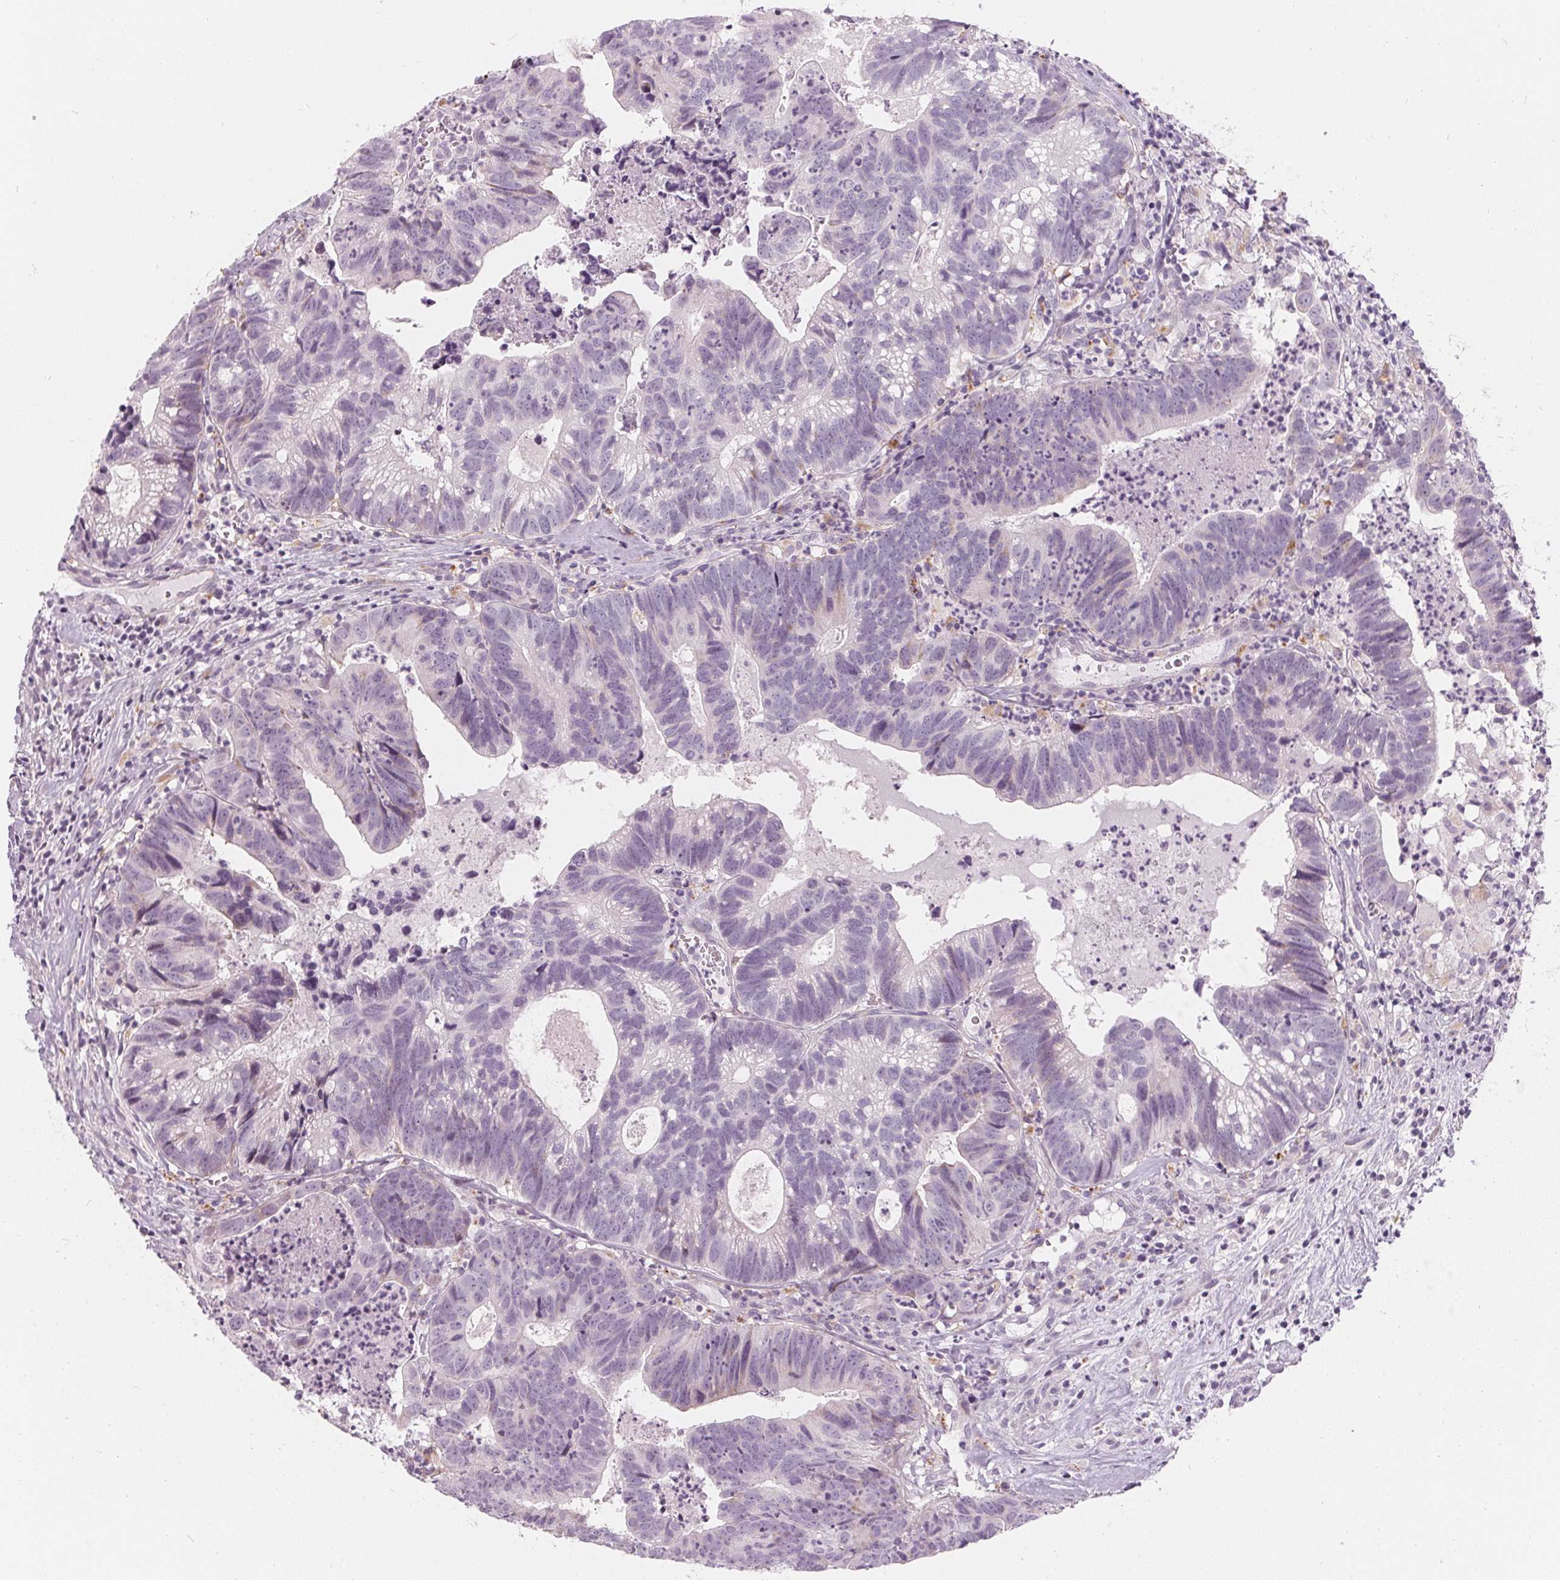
{"staining": {"intensity": "negative", "quantity": "none", "location": "none"}, "tissue": "head and neck cancer", "cell_type": "Tumor cells", "image_type": "cancer", "snomed": [{"axis": "morphology", "description": "Adenocarcinoma, NOS"}, {"axis": "topography", "description": "Head-Neck"}], "caption": "Head and neck cancer stained for a protein using immunohistochemistry demonstrates no expression tumor cells.", "gene": "HOPX", "patient": {"sex": "male", "age": 62}}